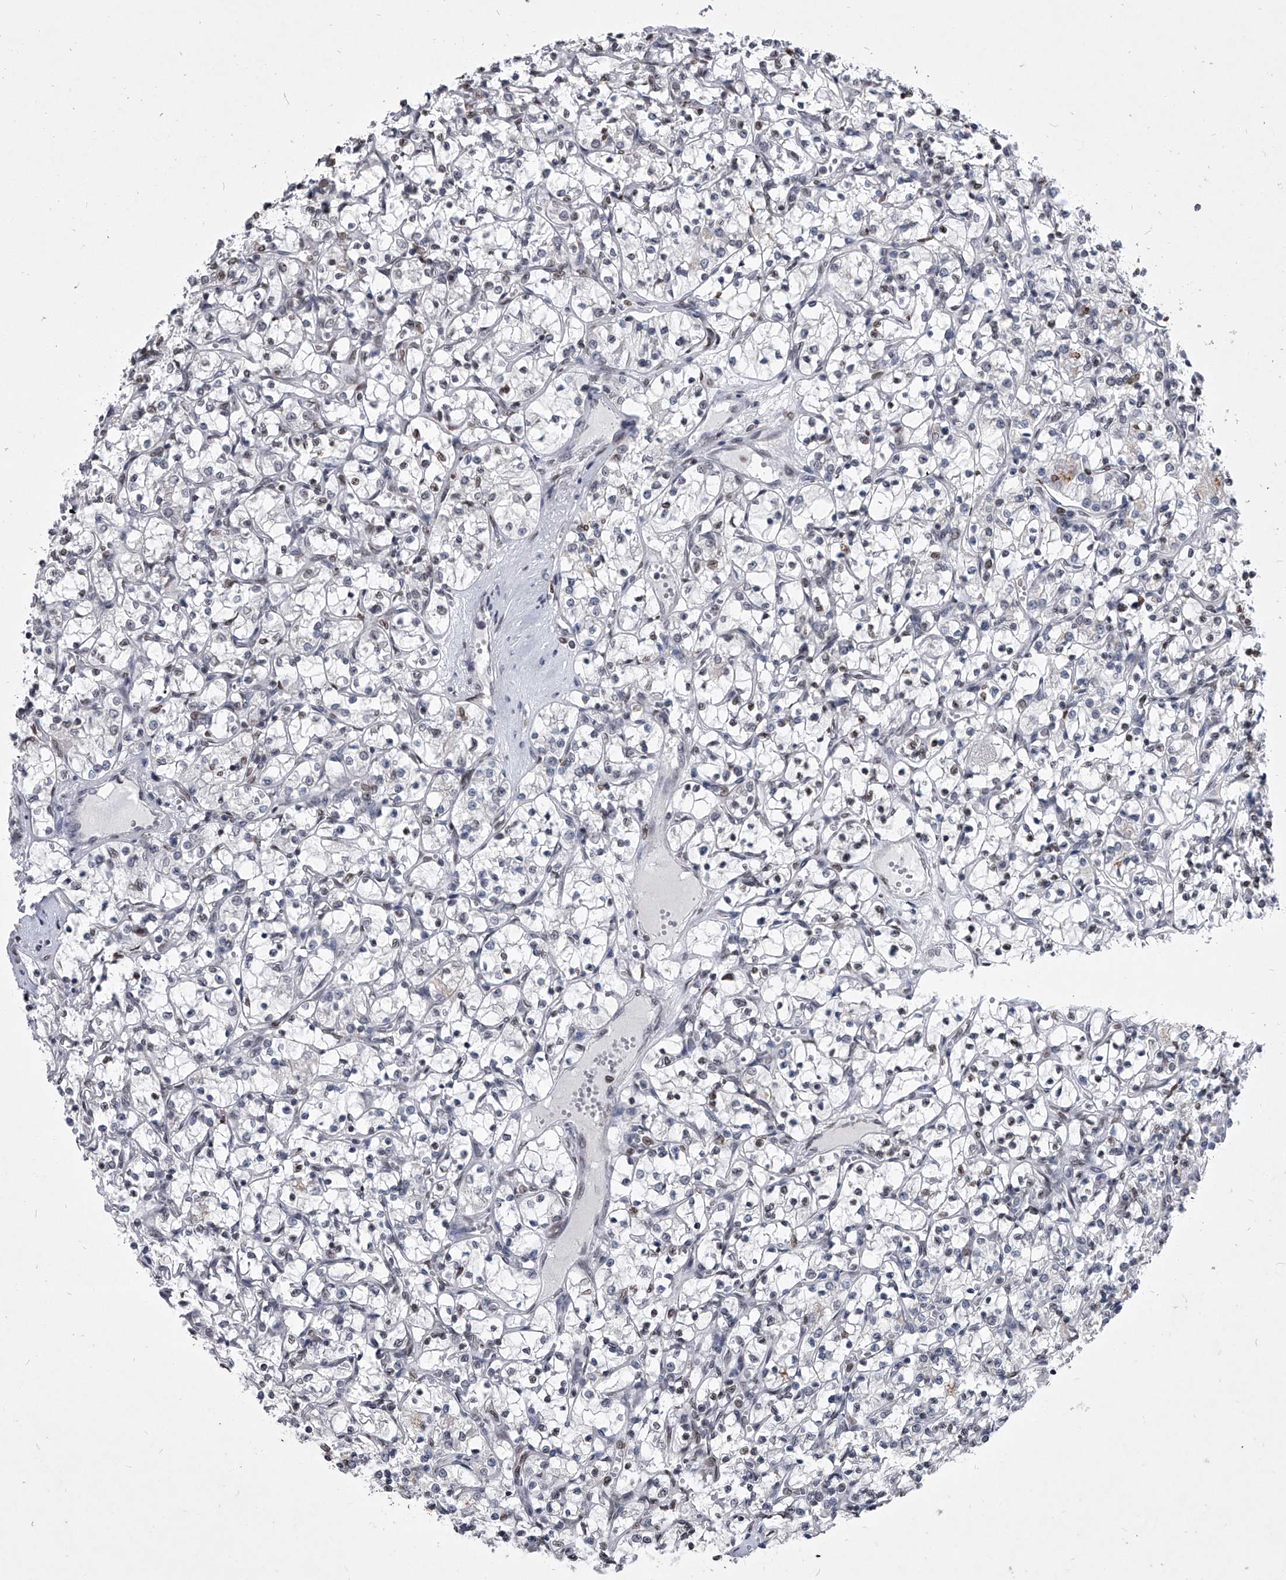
{"staining": {"intensity": "negative", "quantity": "none", "location": "none"}, "tissue": "renal cancer", "cell_type": "Tumor cells", "image_type": "cancer", "snomed": [{"axis": "morphology", "description": "Adenocarcinoma, NOS"}, {"axis": "topography", "description": "Kidney"}], "caption": "IHC photomicrograph of human renal cancer (adenocarcinoma) stained for a protein (brown), which reveals no staining in tumor cells.", "gene": "PPIL4", "patient": {"sex": "female", "age": 69}}